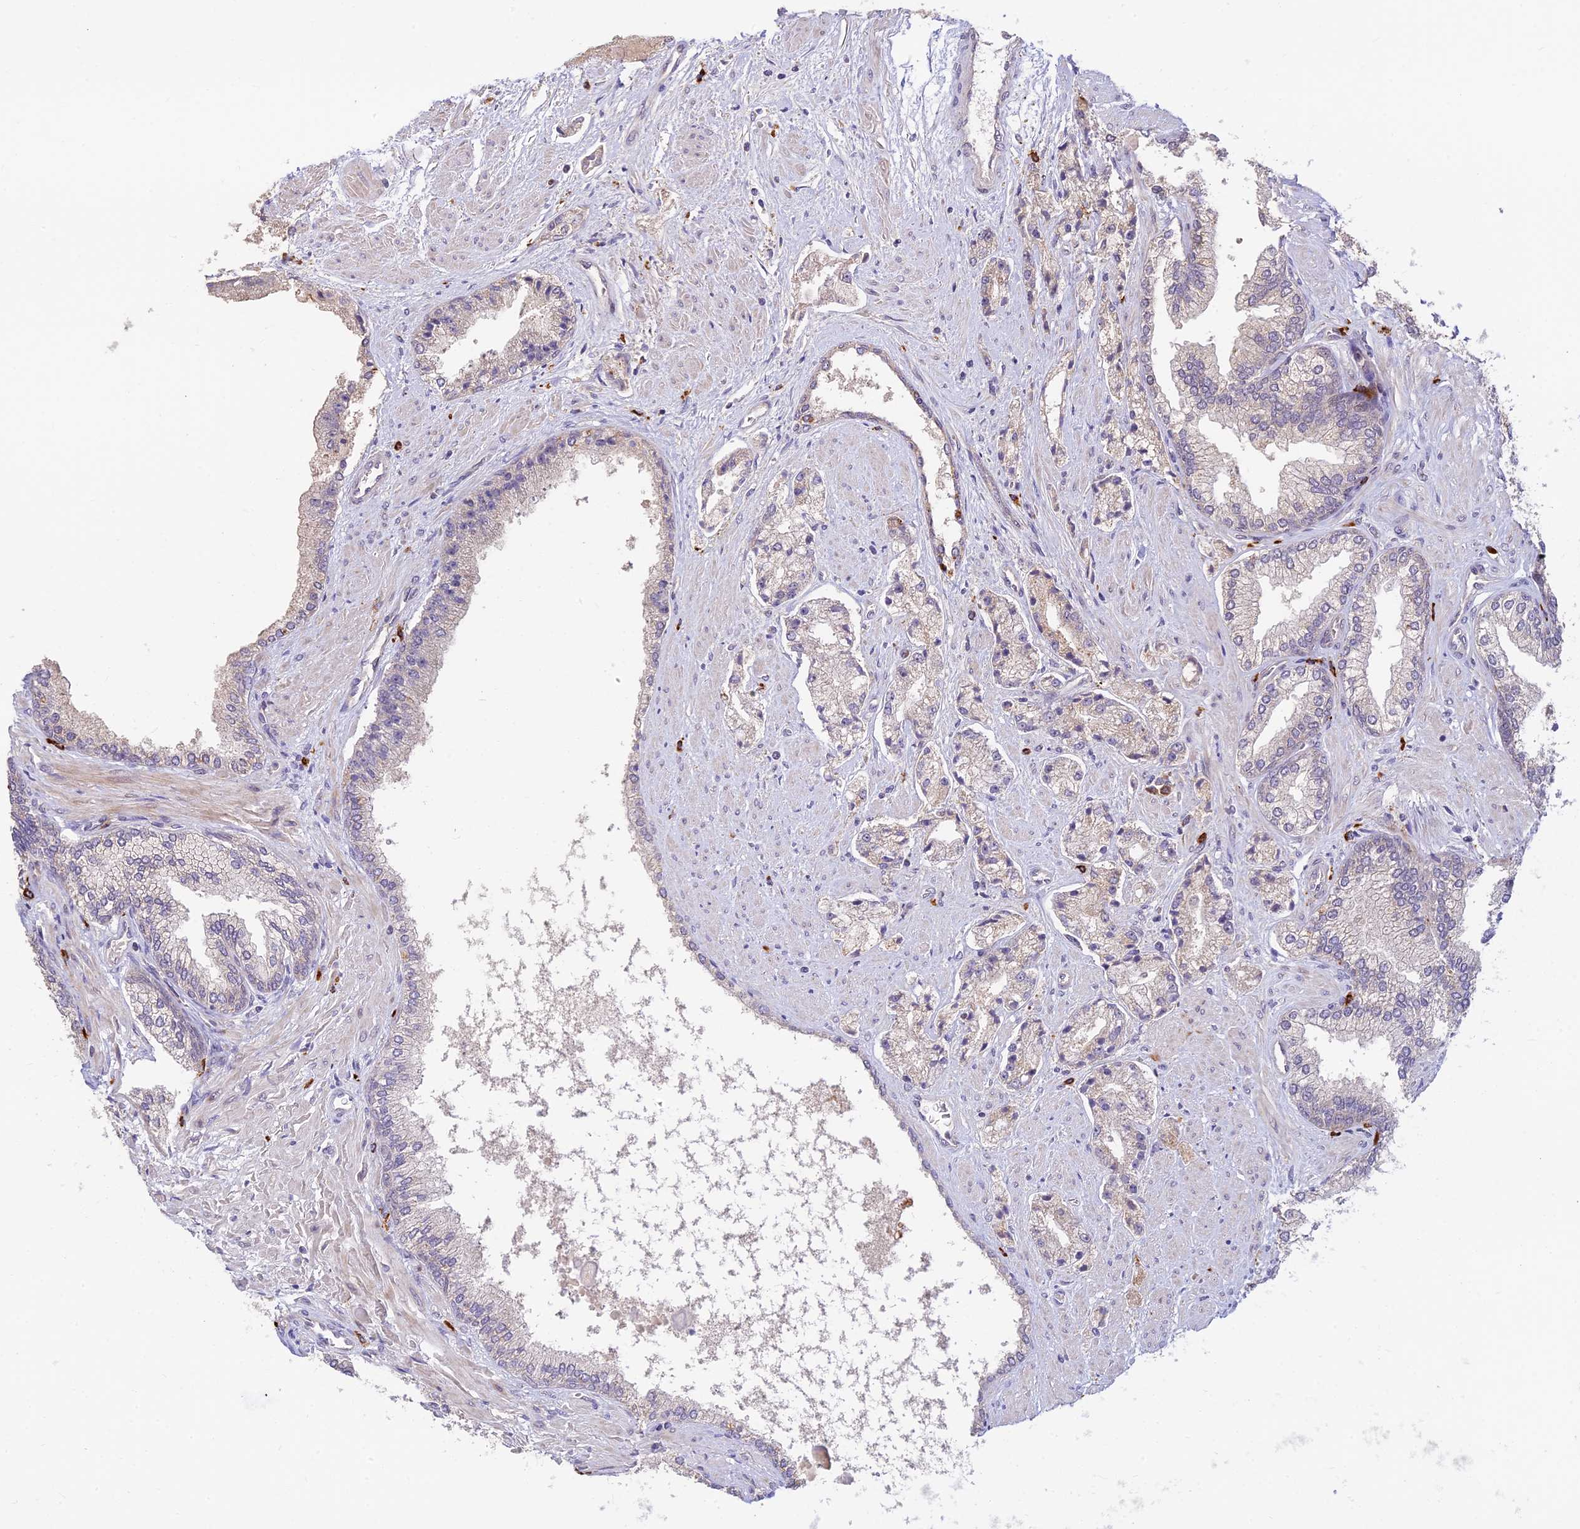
{"staining": {"intensity": "weak", "quantity": "25%-75%", "location": "cytoplasmic/membranous"}, "tissue": "prostate cancer", "cell_type": "Tumor cells", "image_type": "cancer", "snomed": [{"axis": "morphology", "description": "Adenocarcinoma, High grade"}, {"axis": "topography", "description": "Prostate"}], "caption": "Protein staining by immunohistochemistry reveals weak cytoplasmic/membranous positivity in about 25%-75% of tumor cells in prostate cancer (adenocarcinoma (high-grade)). (Stains: DAB (3,3'-diaminobenzidine) in brown, nuclei in blue, Microscopy: brightfield microscopy at high magnification).", "gene": "ASPDH", "patient": {"sex": "male", "age": 67}}